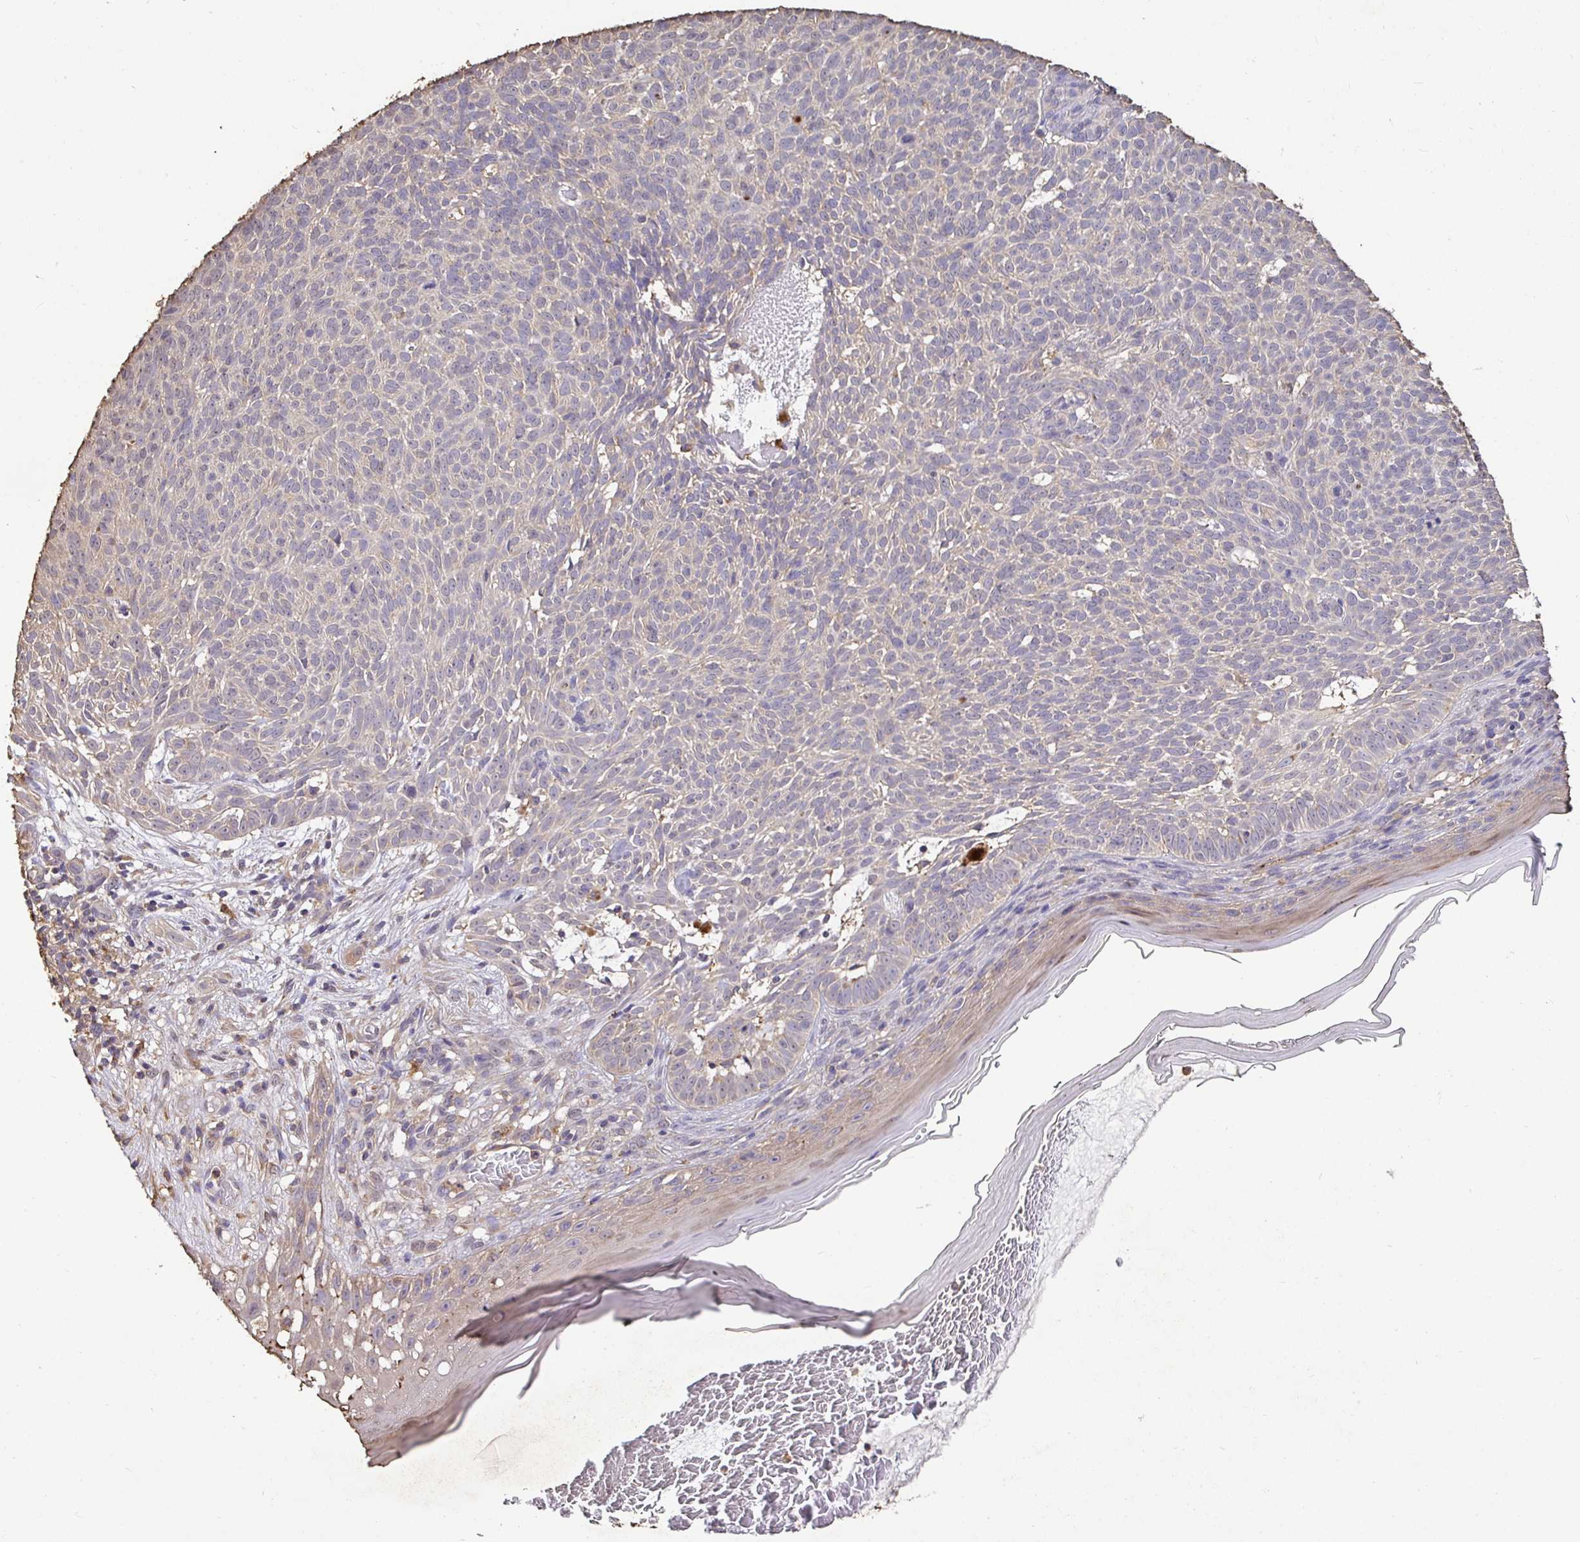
{"staining": {"intensity": "negative", "quantity": "none", "location": "none"}, "tissue": "skin cancer", "cell_type": "Tumor cells", "image_type": "cancer", "snomed": [{"axis": "morphology", "description": "Basal cell carcinoma"}, {"axis": "topography", "description": "Skin"}], "caption": "Immunohistochemistry photomicrograph of neoplastic tissue: skin cancer stained with DAB exhibits no significant protein expression in tumor cells.", "gene": "MAPK8IP3", "patient": {"sex": "male", "age": 78}}